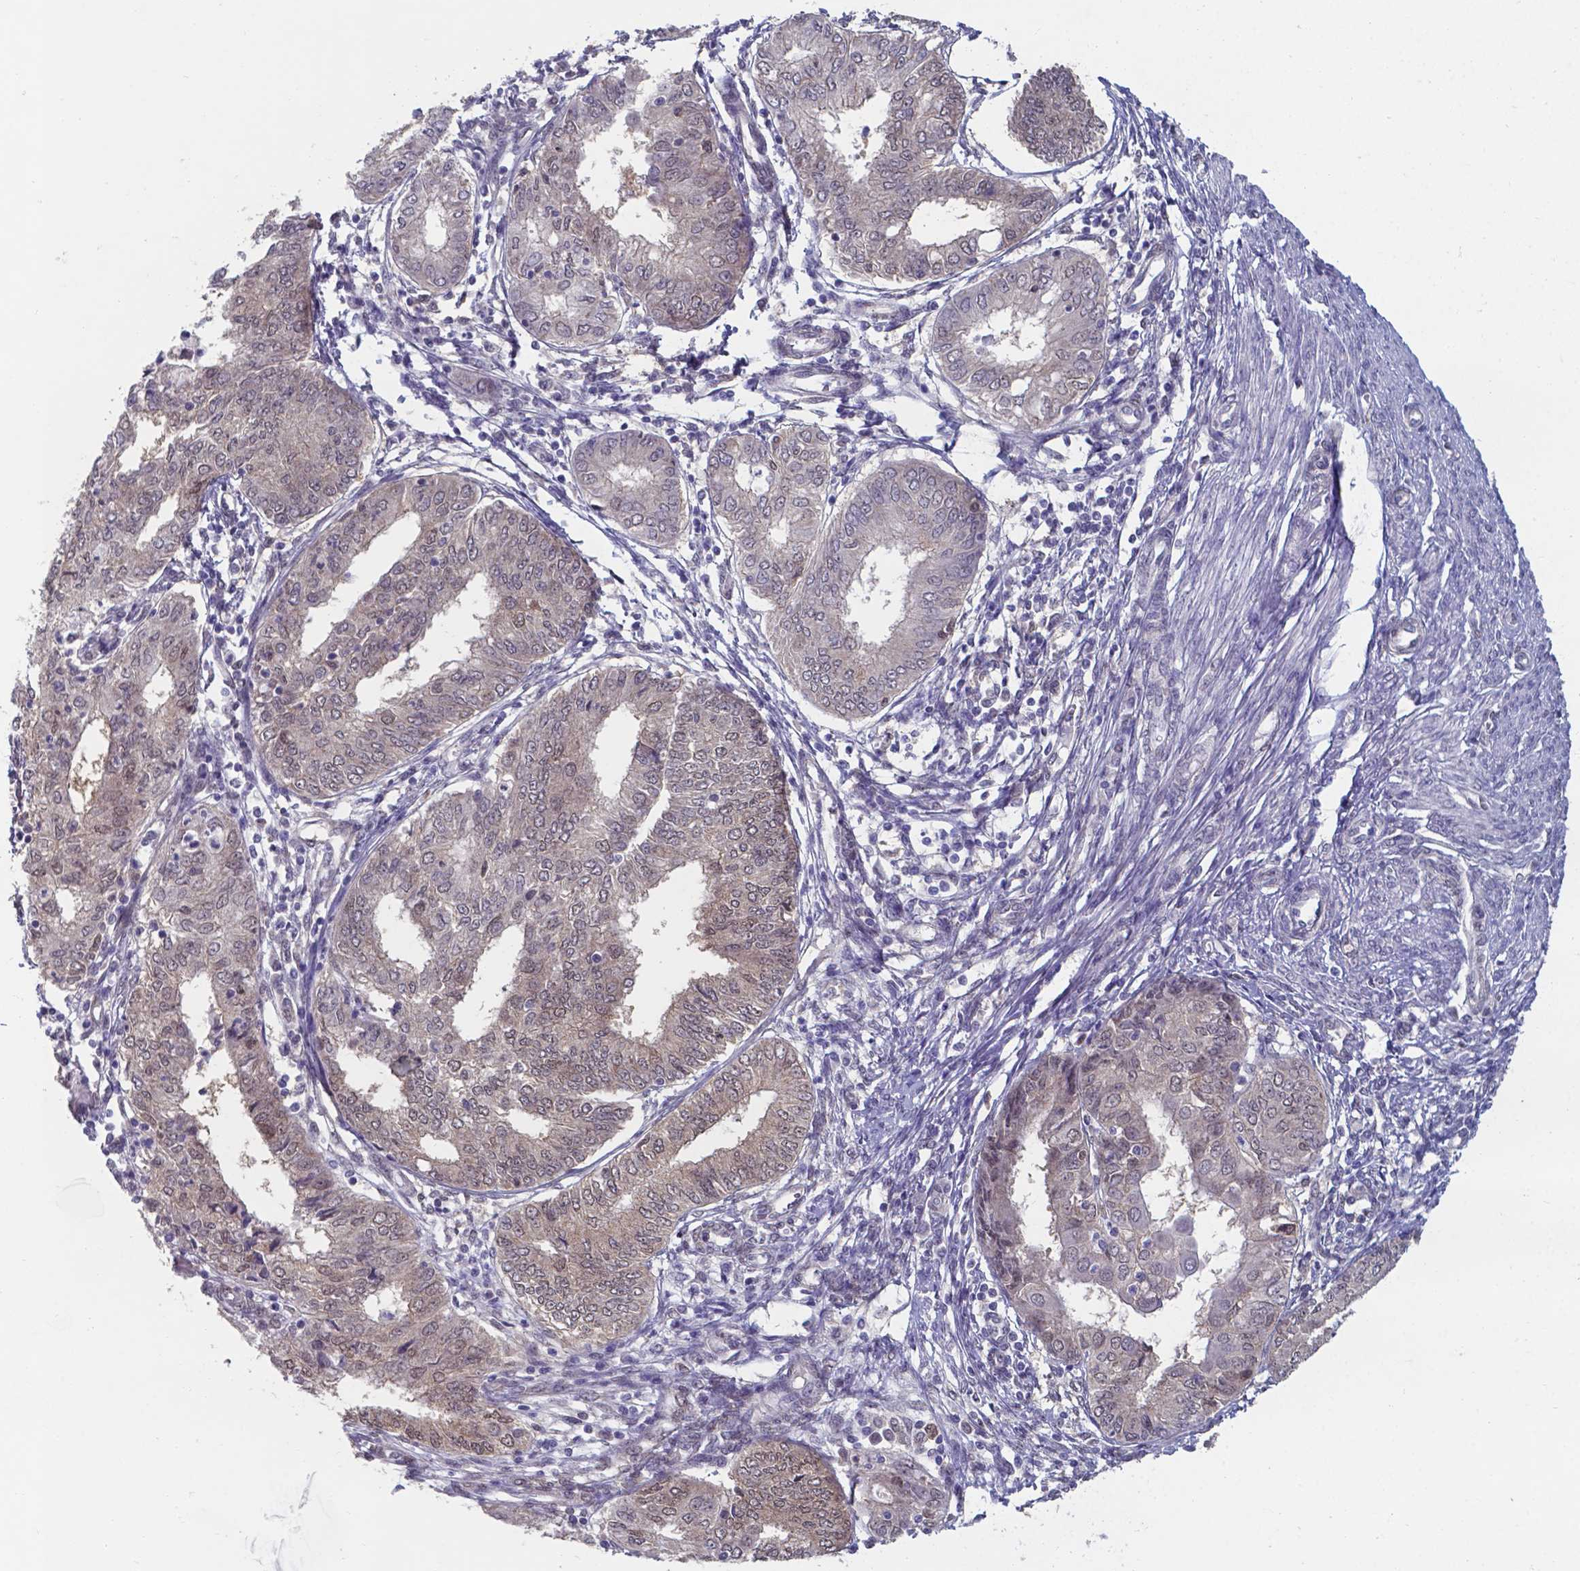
{"staining": {"intensity": "weak", "quantity": "<25%", "location": "nuclear"}, "tissue": "endometrial cancer", "cell_type": "Tumor cells", "image_type": "cancer", "snomed": [{"axis": "morphology", "description": "Adenocarcinoma, NOS"}, {"axis": "topography", "description": "Endometrium"}], "caption": "DAB immunohistochemical staining of endometrial cancer shows no significant positivity in tumor cells.", "gene": "UBE2E2", "patient": {"sex": "female", "age": 68}}